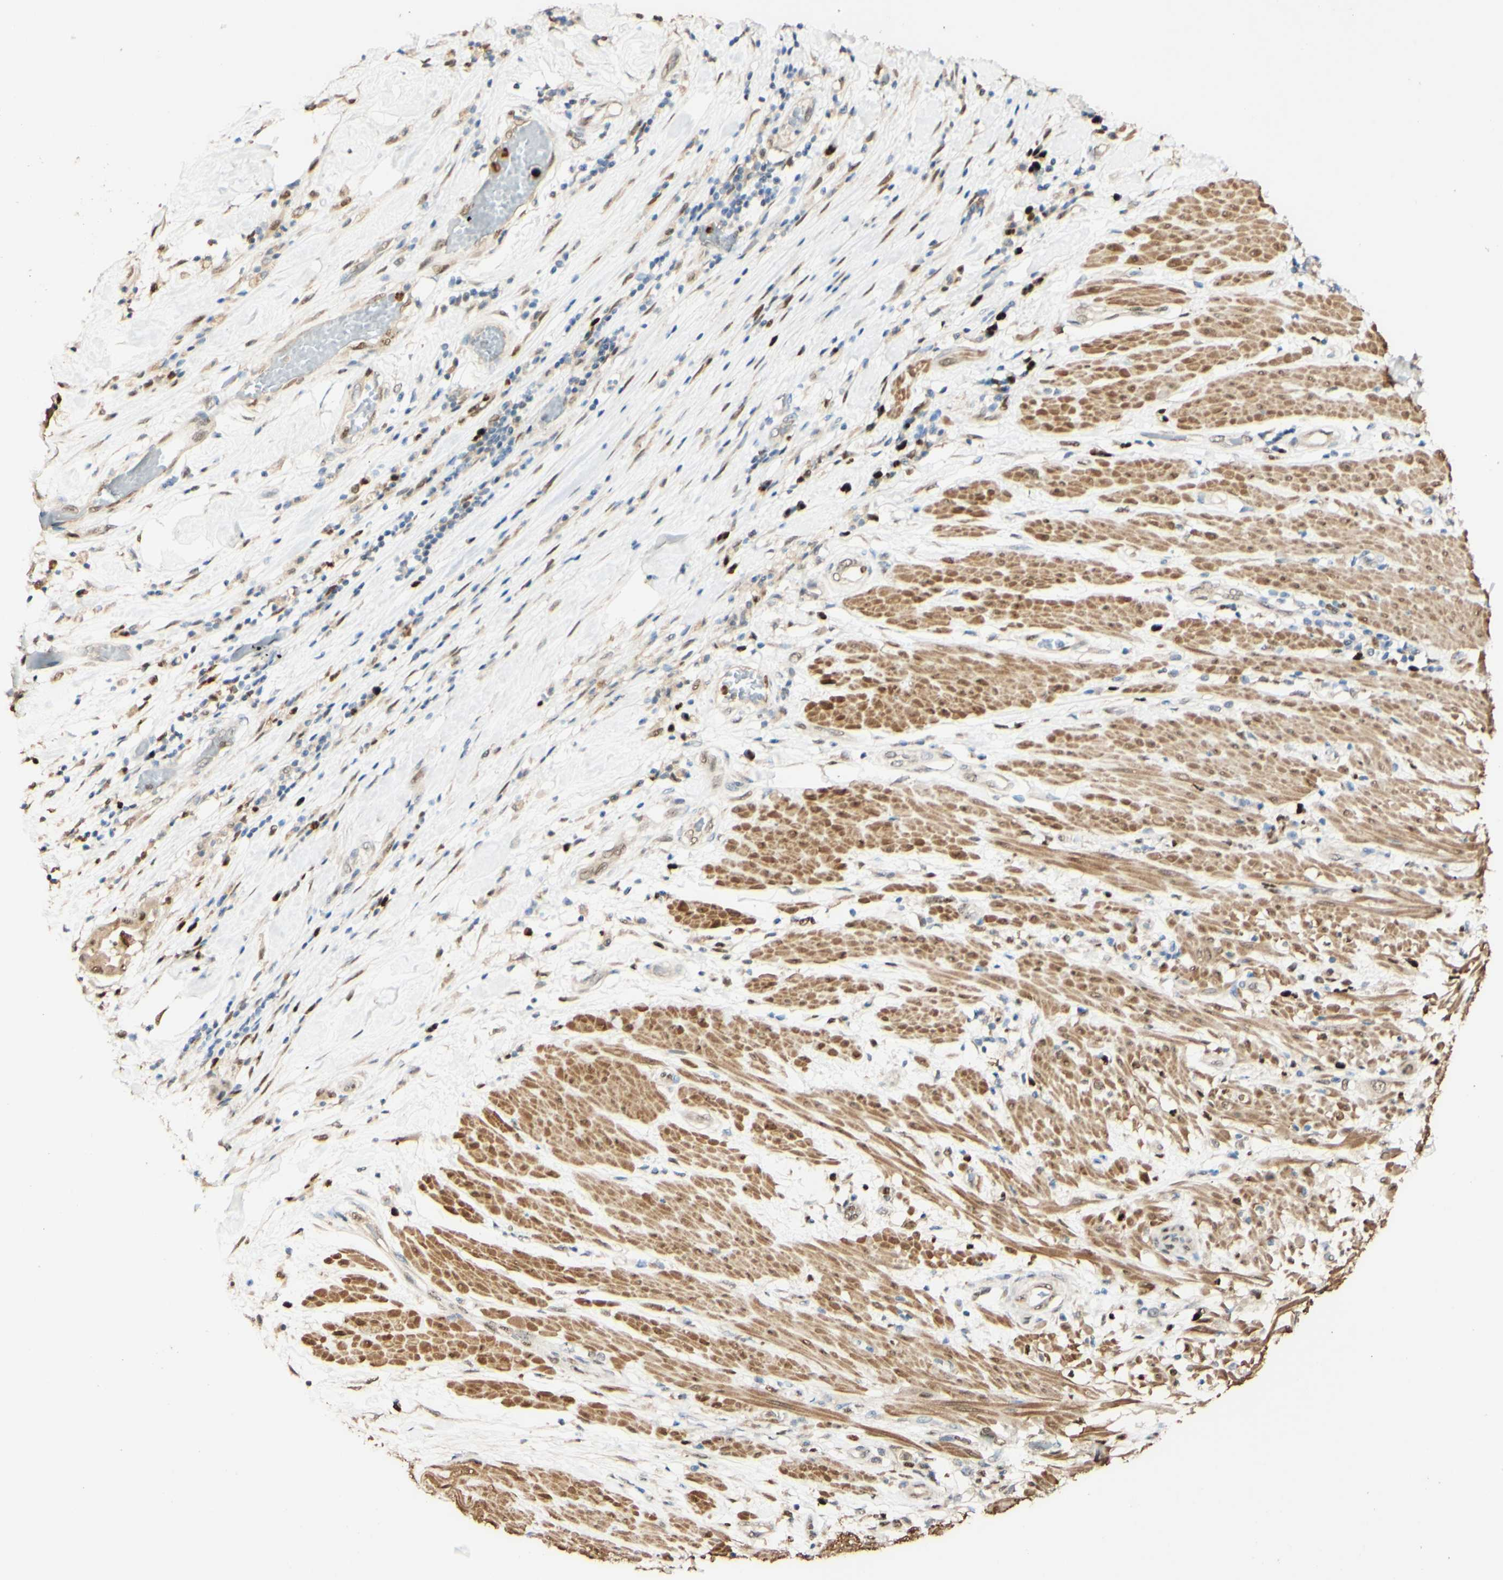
{"staining": {"intensity": "moderate", "quantity": "25%-75%", "location": "cytoplasmic/membranous,nuclear"}, "tissue": "pancreatic cancer", "cell_type": "Tumor cells", "image_type": "cancer", "snomed": [{"axis": "morphology", "description": "Adenocarcinoma, NOS"}, {"axis": "morphology", "description": "Adenocarcinoma, metastatic, NOS"}, {"axis": "topography", "description": "Lymph node"}, {"axis": "topography", "description": "Pancreas"}, {"axis": "topography", "description": "Duodenum"}], "caption": "Immunohistochemical staining of human pancreatic metastatic adenocarcinoma exhibits moderate cytoplasmic/membranous and nuclear protein expression in about 25%-75% of tumor cells. The protein is shown in brown color, while the nuclei are stained blue.", "gene": "MAP3K4", "patient": {"sex": "female", "age": 64}}